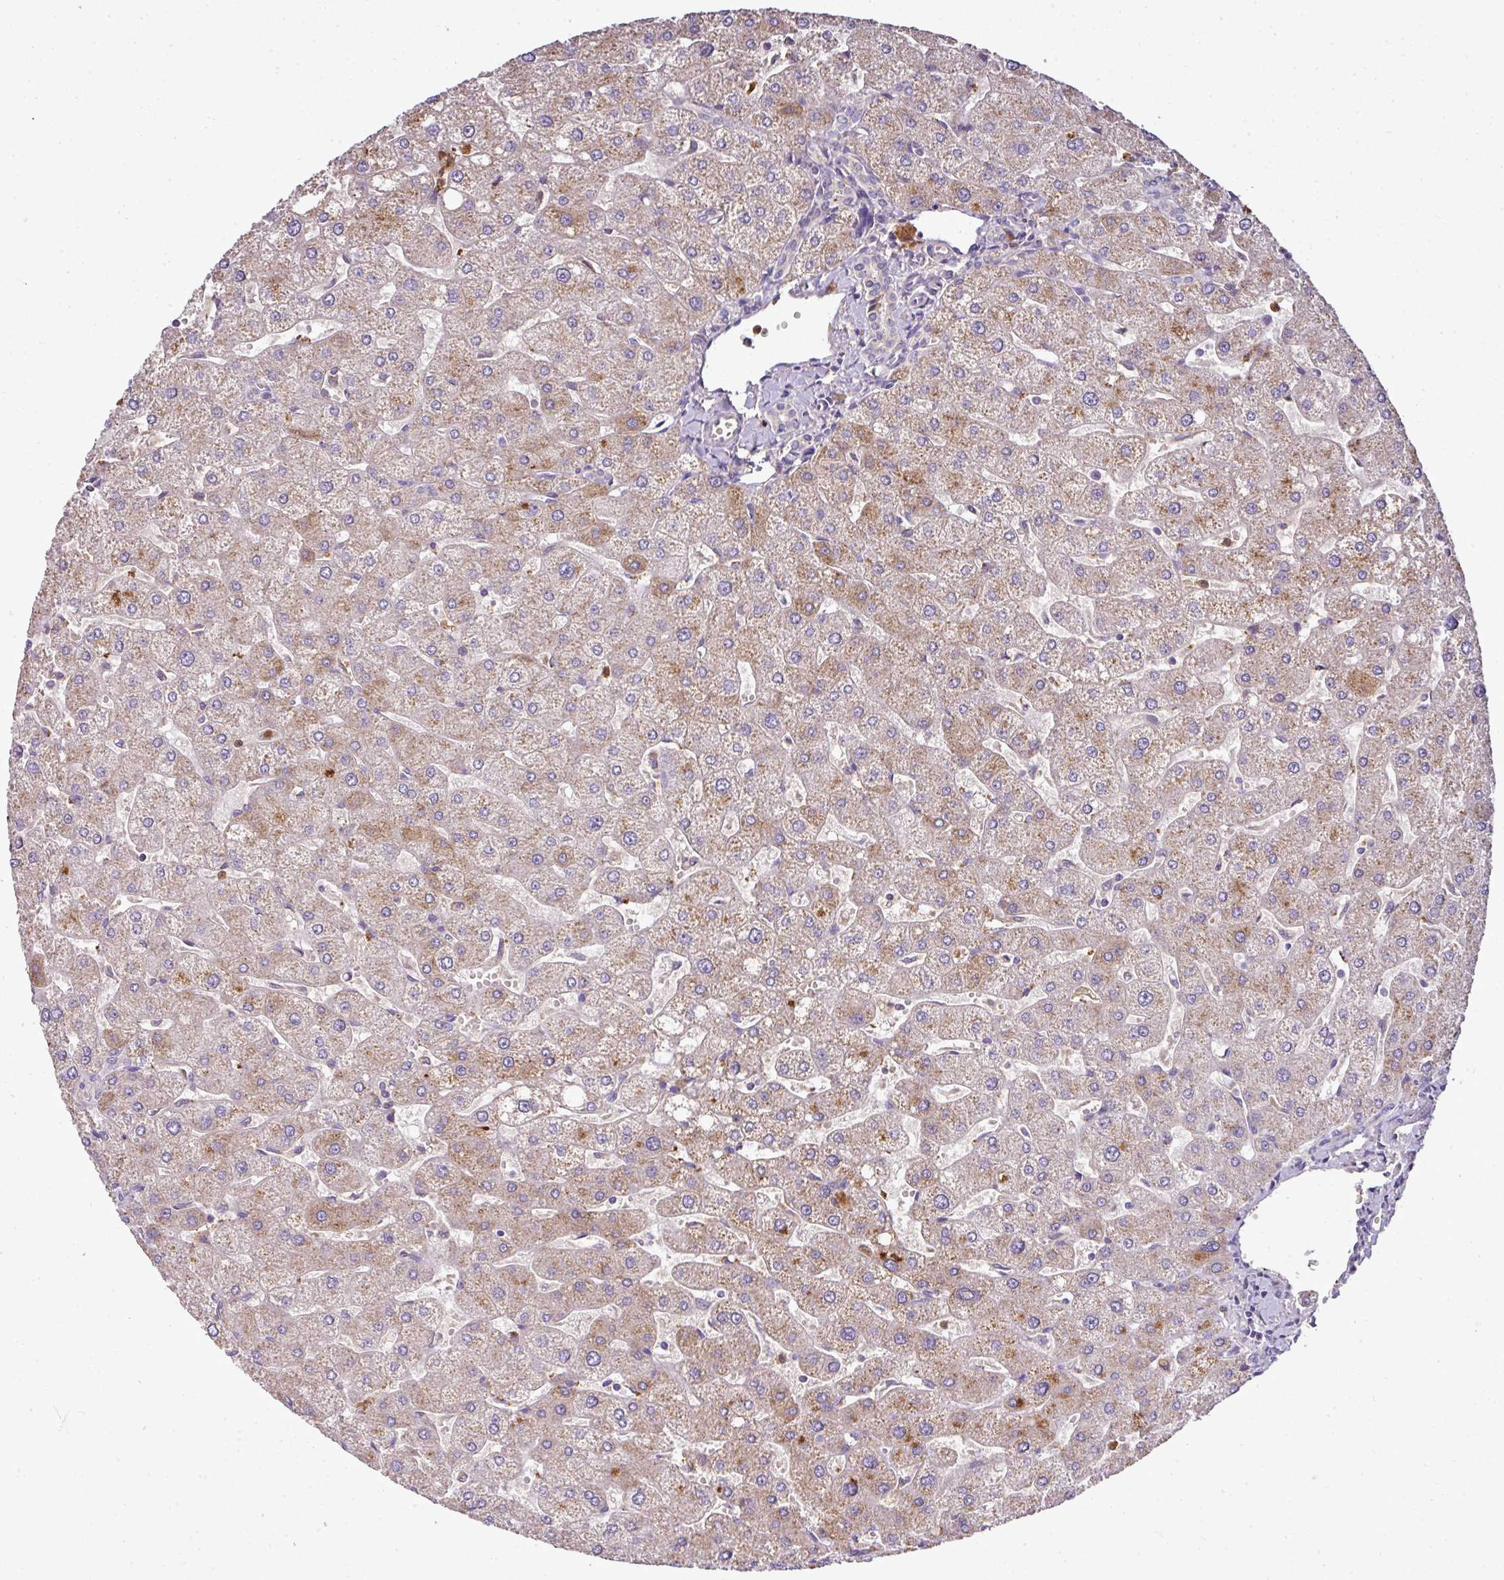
{"staining": {"intensity": "negative", "quantity": "none", "location": "none"}, "tissue": "liver", "cell_type": "Cholangiocytes", "image_type": "normal", "snomed": [{"axis": "morphology", "description": "Normal tissue, NOS"}, {"axis": "topography", "description": "Liver"}], "caption": "Immunohistochemistry image of unremarkable liver stained for a protein (brown), which reveals no positivity in cholangiocytes.", "gene": "CAB39L", "patient": {"sex": "male", "age": 67}}